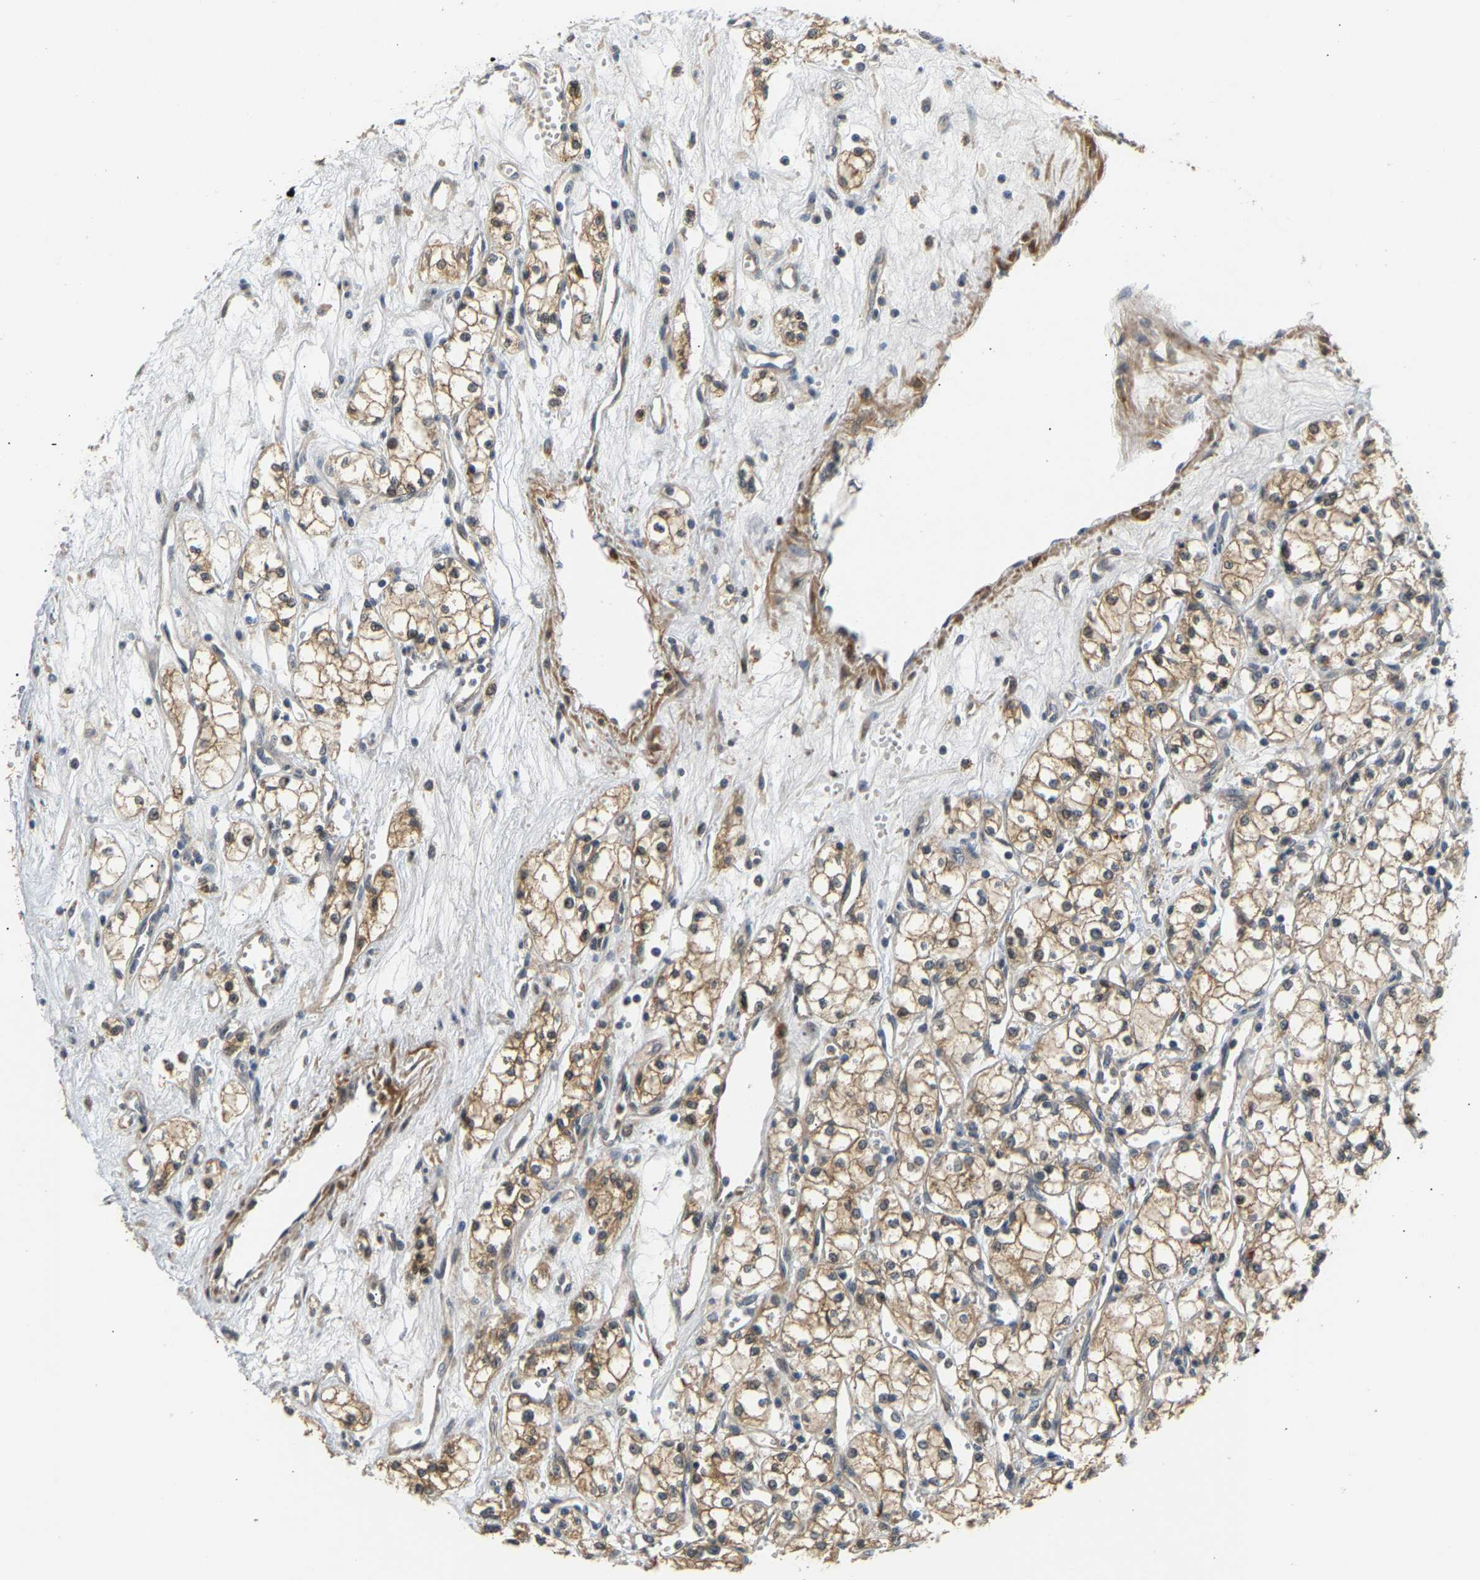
{"staining": {"intensity": "moderate", "quantity": ">75%", "location": "cytoplasmic/membranous"}, "tissue": "renal cancer", "cell_type": "Tumor cells", "image_type": "cancer", "snomed": [{"axis": "morphology", "description": "Adenocarcinoma, NOS"}, {"axis": "topography", "description": "Kidney"}], "caption": "Tumor cells exhibit medium levels of moderate cytoplasmic/membranous positivity in approximately >75% of cells in human renal cancer. The protein is shown in brown color, while the nuclei are stained blue.", "gene": "LARP6", "patient": {"sex": "male", "age": 59}}